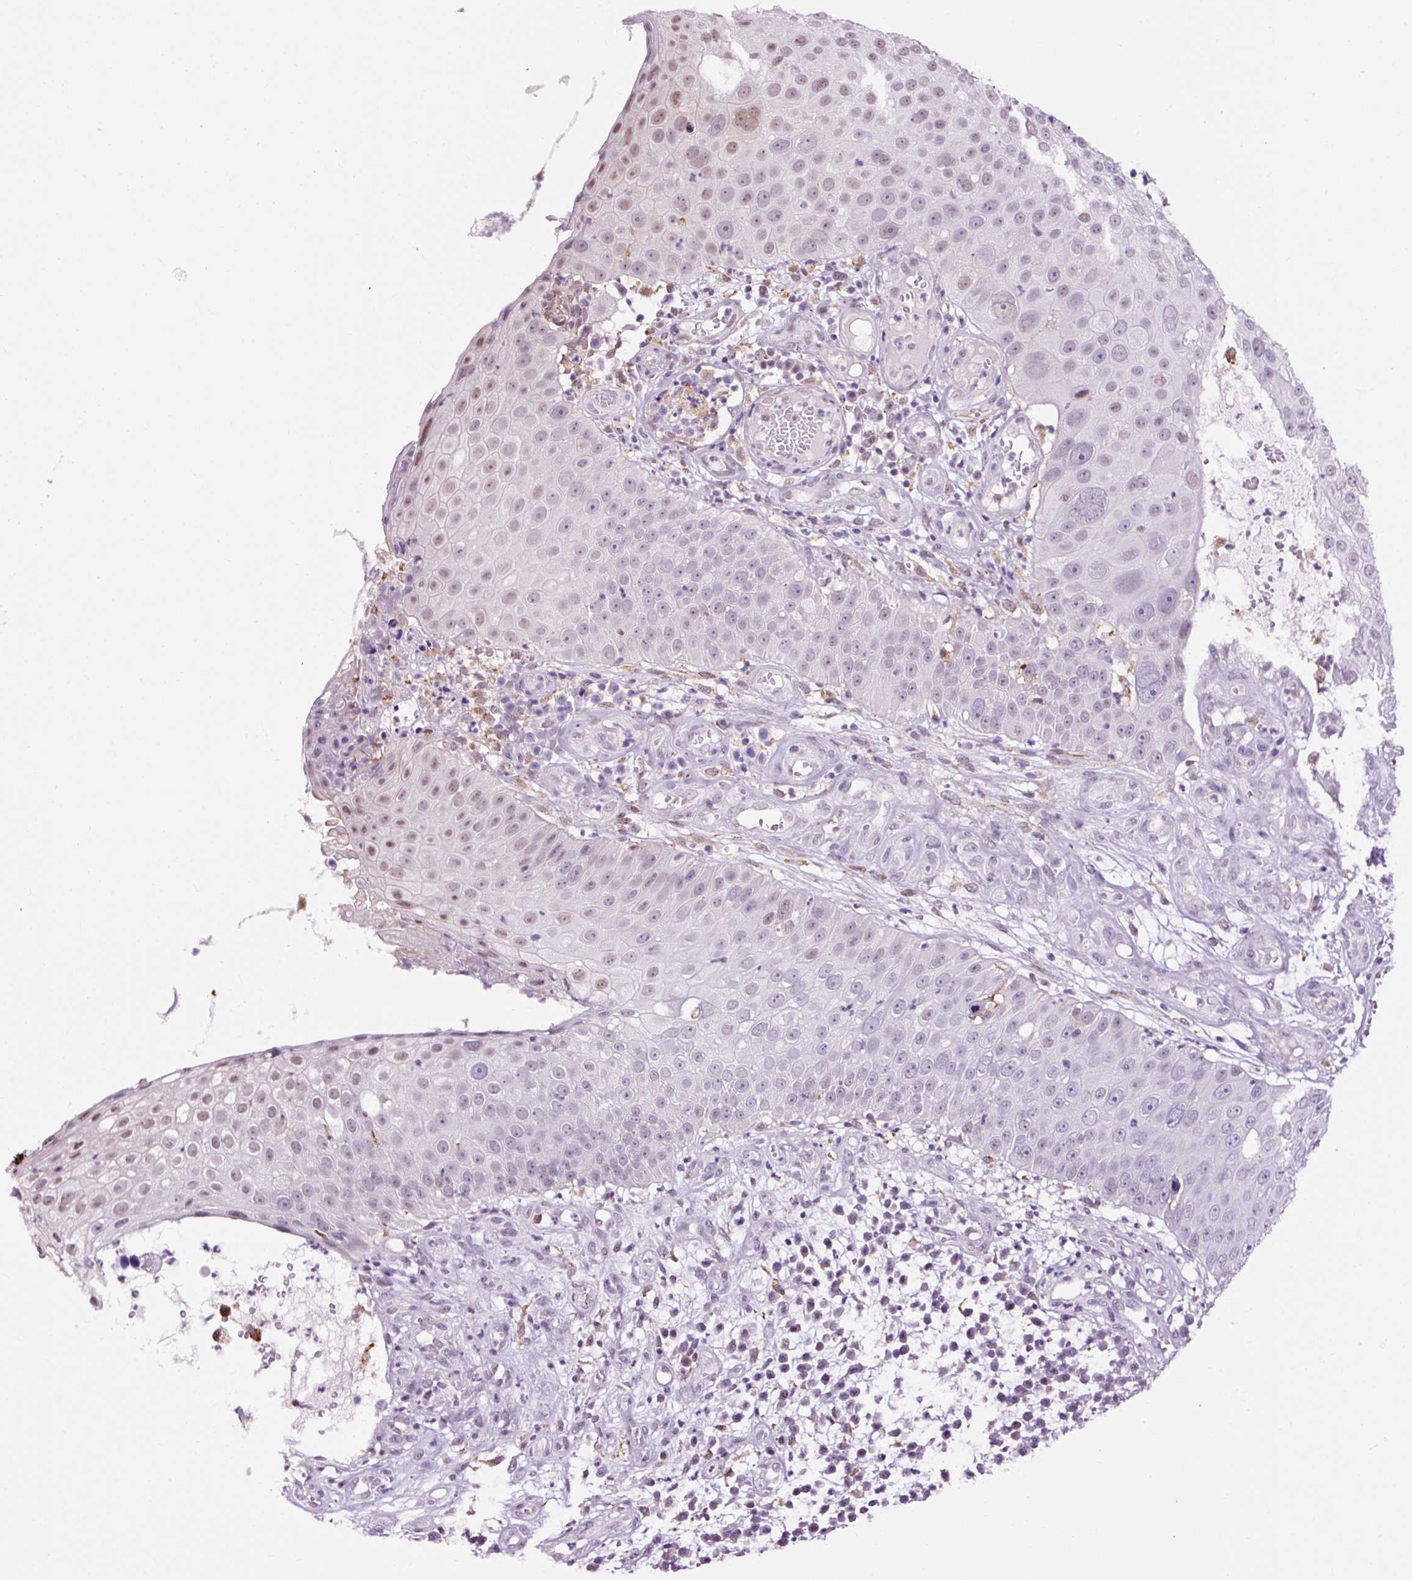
{"staining": {"intensity": "weak", "quantity": "<25%", "location": "nuclear"}, "tissue": "skin cancer", "cell_type": "Tumor cells", "image_type": "cancer", "snomed": [{"axis": "morphology", "description": "Squamous cell carcinoma, NOS"}, {"axis": "topography", "description": "Skin"}], "caption": "This micrograph is of skin squamous cell carcinoma stained with IHC to label a protein in brown with the nuclei are counter-stained blue. There is no expression in tumor cells.", "gene": "LY86", "patient": {"sex": "male", "age": 71}}